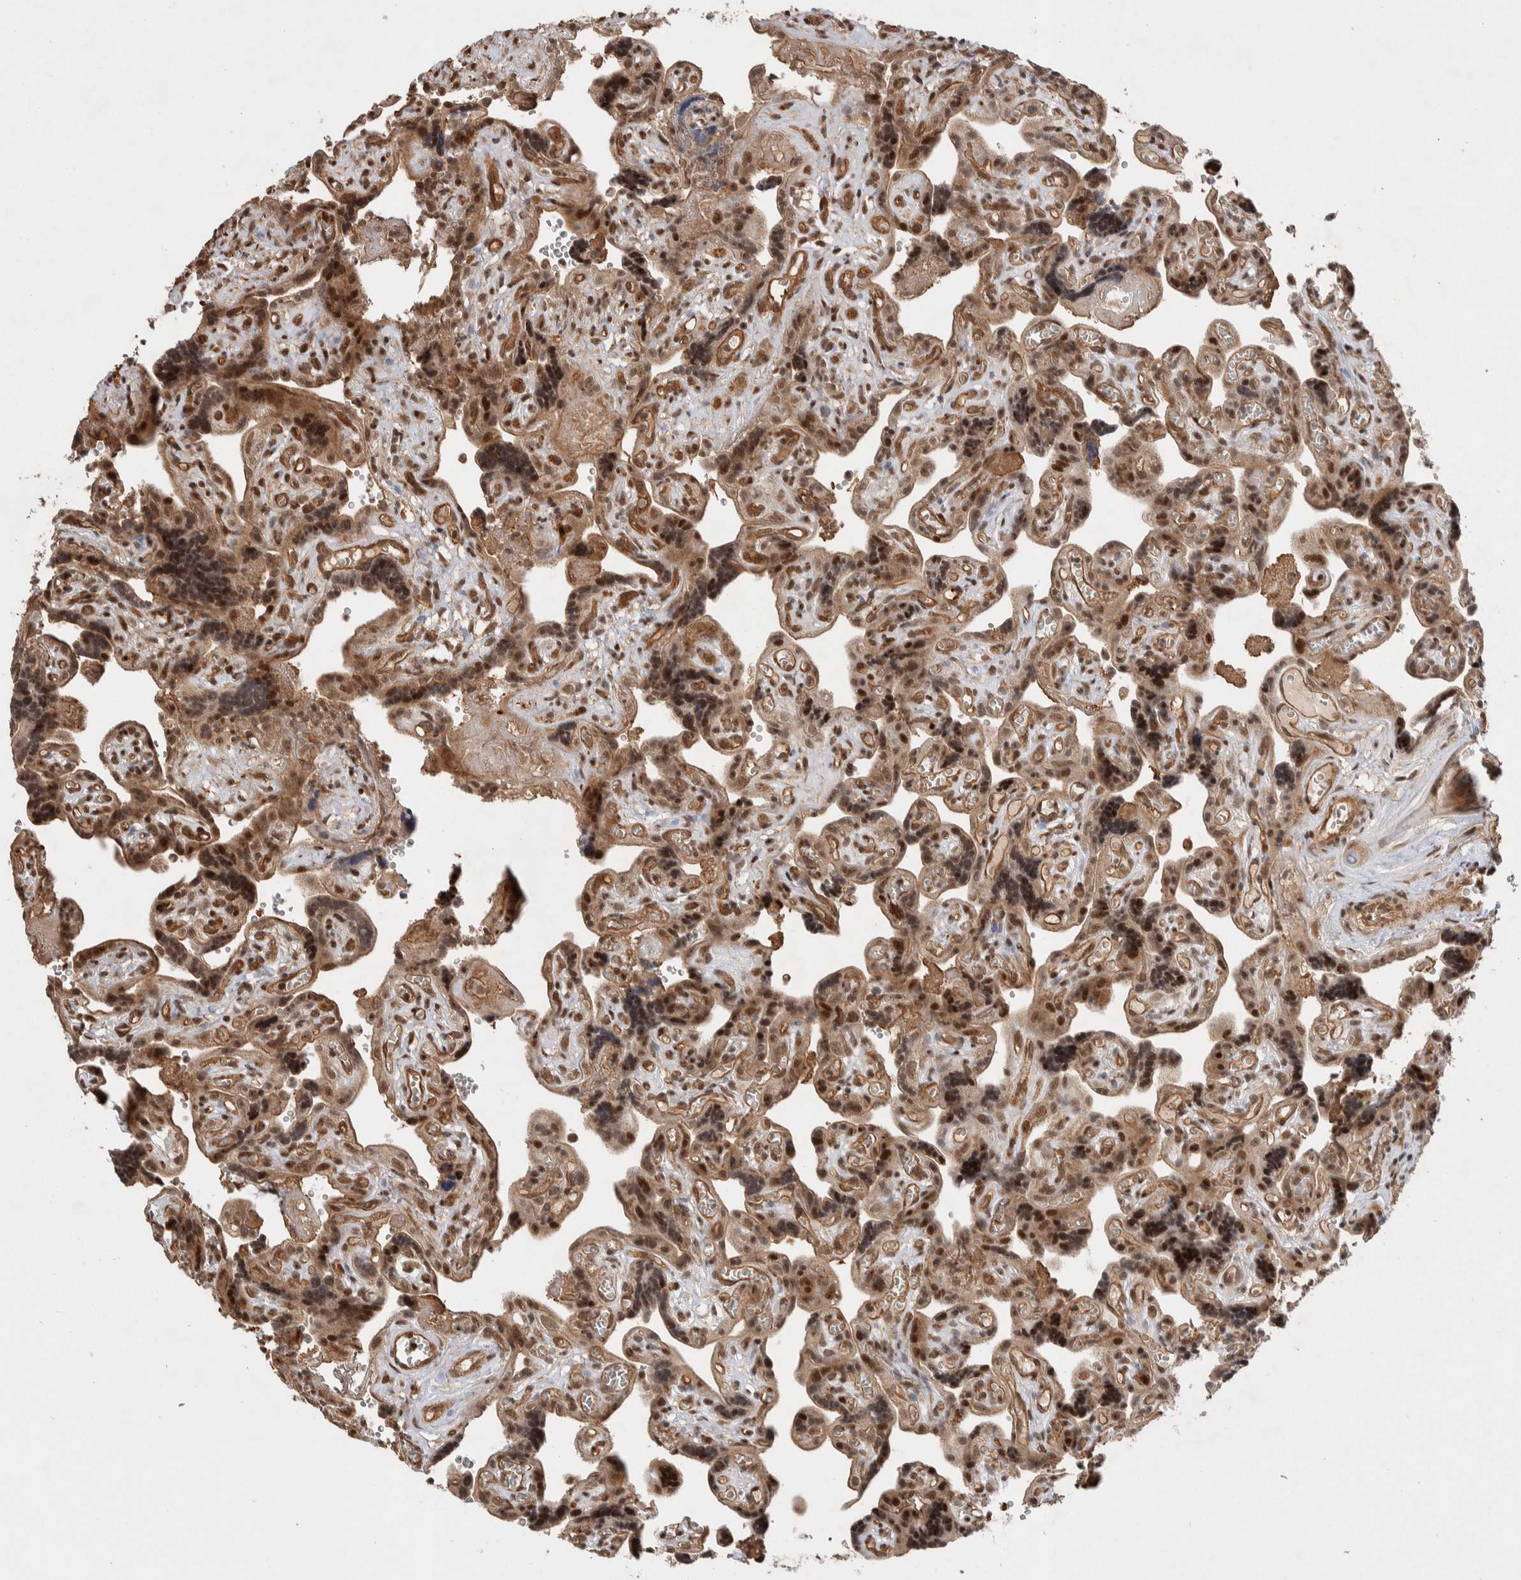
{"staining": {"intensity": "strong", "quantity": ">75%", "location": "cytoplasmic/membranous,nuclear"}, "tissue": "placenta", "cell_type": "Decidual cells", "image_type": "normal", "snomed": [{"axis": "morphology", "description": "Normal tissue, NOS"}, {"axis": "topography", "description": "Placenta"}], "caption": "The image exhibits a brown stain indicating the presence of a protein in the cytoplasmic/membranous,nuclear of decidual cells in placenta. The staining was performed using DAB, with brown indicating positive protein expression. Nuclei are stained blue with hematoxylin.", "gene": "TOR1B", "patient": {"sex": "female", "age": 30}}